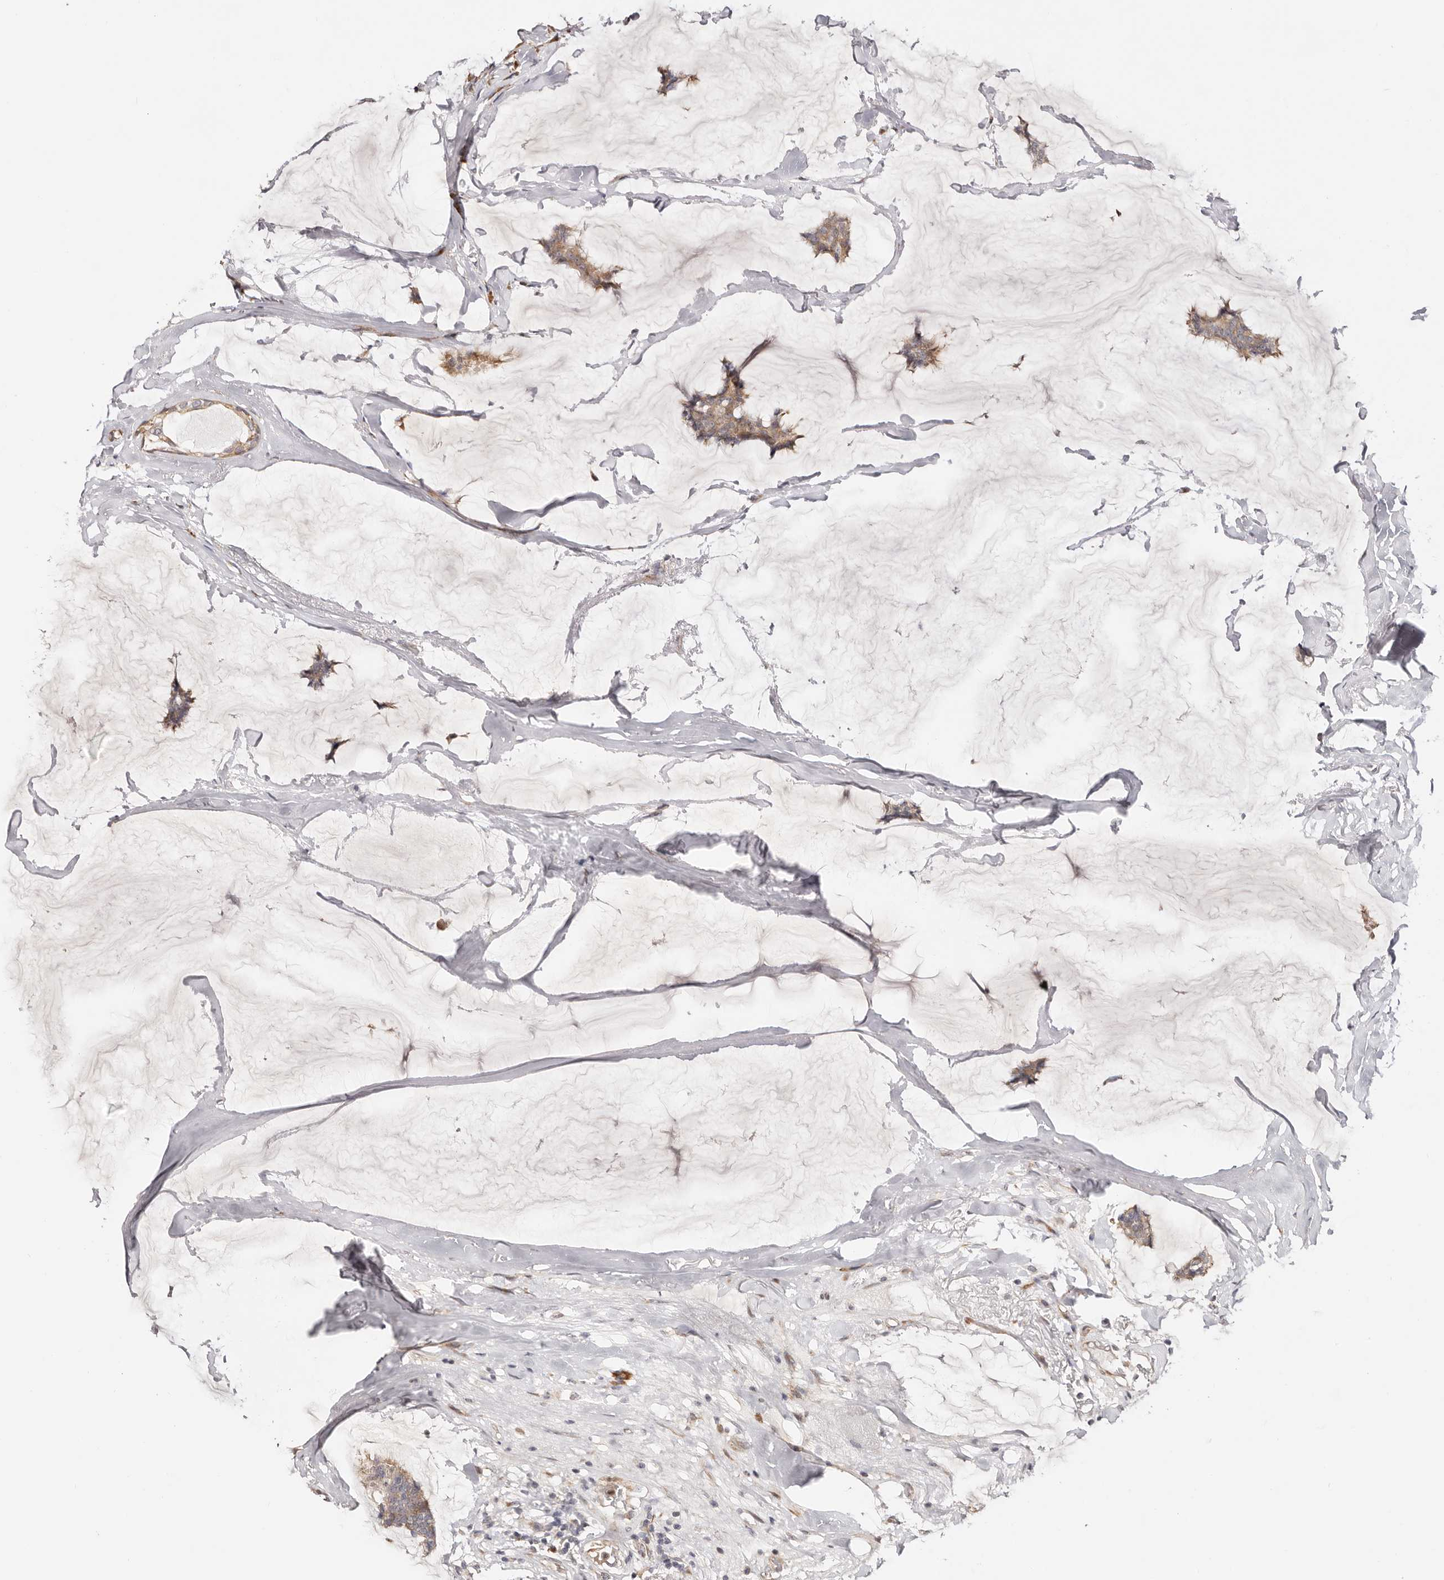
{"staining": {"intensity": "weak", "quantity": ">75%", "location": "cytoplasmic/membranous"}, "tissue": "breast cancer", "cell_type": "Tumor cells", "image_type": "cancer", "snomed": [{"axis": "morphology", "description": "Duct carcinoma"}, {"axis": "topography", "description": "Breast"}], "caption": "A brown stain shows weak cytoplasmic/membranous expression of a protein in infiltrating ductal carcinoma (breast) tumor cells. (Stains: DAB in brown, nuclei in blue, Microscopy: brightfield microscopy at high magnification).", "gene": "BCL2L15", "patient": {"sex": "female", "age": 93}}